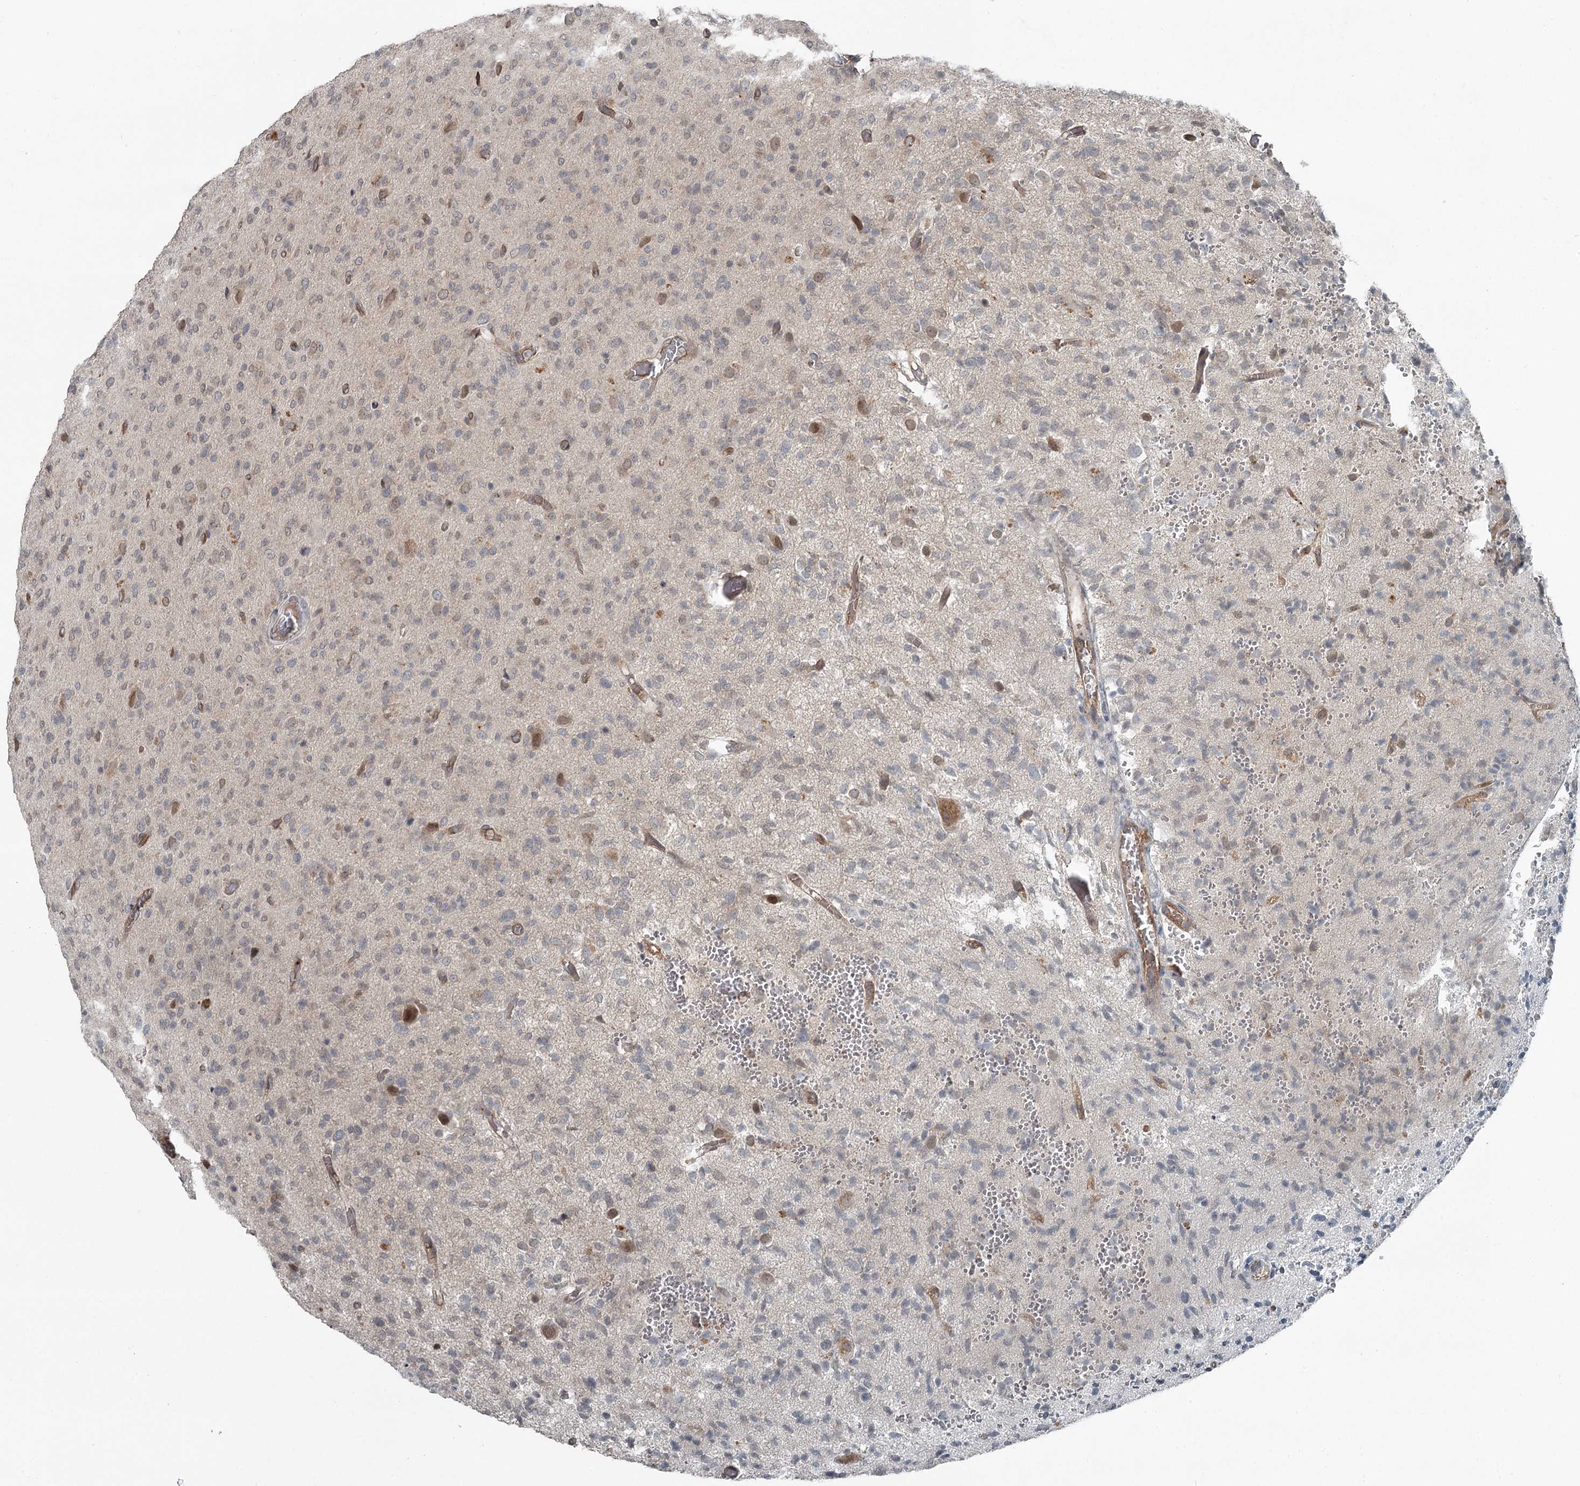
{"staining": {"intensity": "negative", "quantity": "none", "location": "none"}, "tissue": "glioma", "cell_type": "Tumor cells", "image_type": "cancer", "snomed": [{"axis": "morphology", "description": "Glioma, malignant, High grade"}, {"axis": "topography", "description": "Brain"}], "caption": "Immunohistochemistry (IHC) of human glioma shows no expression in tumor cells.", "gene": "SLC39A8", "patient": {"sex": "female", "age": 57}}